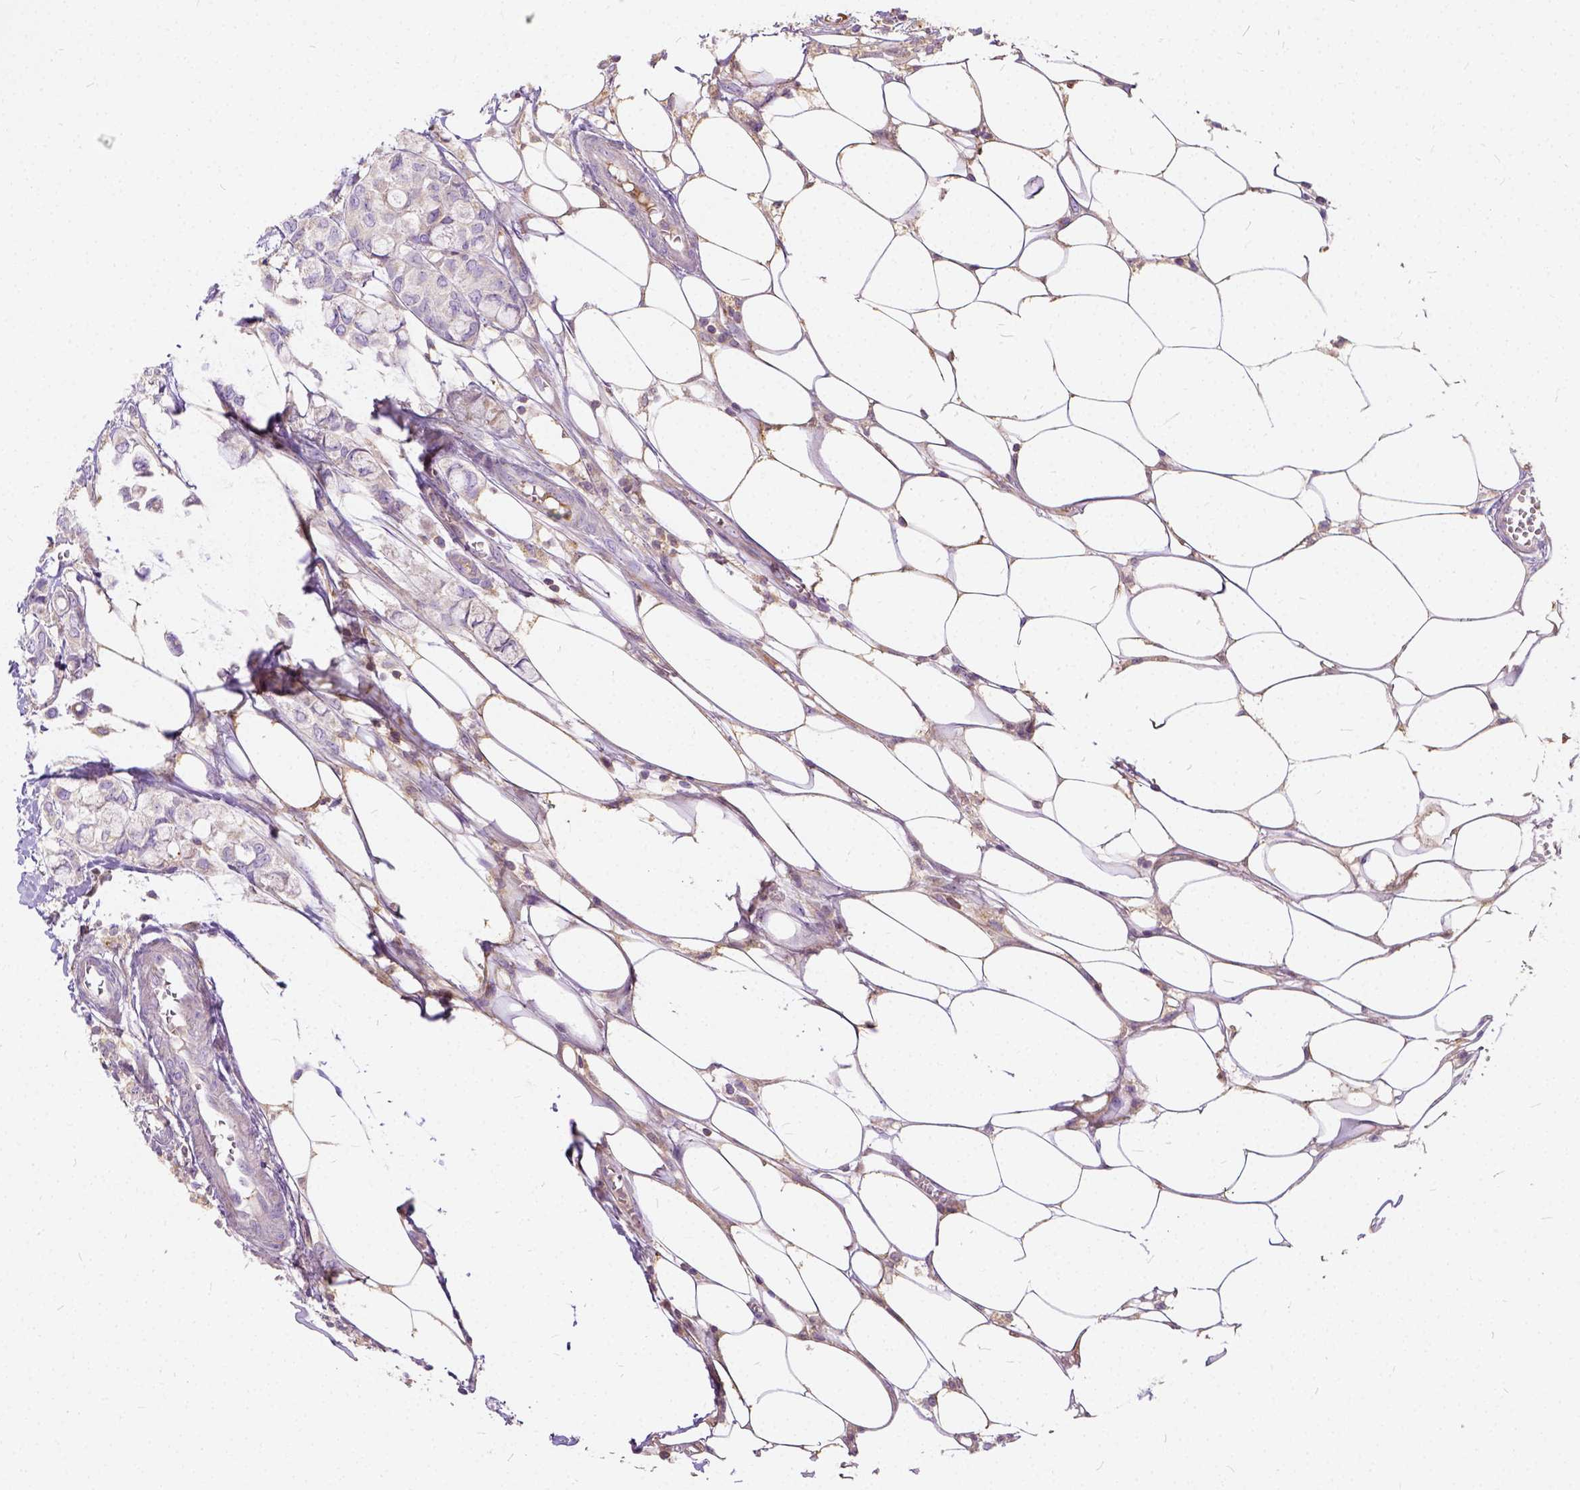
{"staining": {"intensity": "negative", "quantity": "none", "location": "none"}, "tissue": "breast cancer", "cell_type": "Tumor cells", "image_type": "cancer", "snomed": [{"axis": "morphology", "description": "Duct carcinoma"}, {"axis": "topography", "description": "Breast"}], "caption": "This is an IHC micrograph of human breast cancer (infiltrating ductal carcinoma). There is no expression in tumor cells.", "gene": "CADM4", "patient": {"sex": "female", "age": 85}}